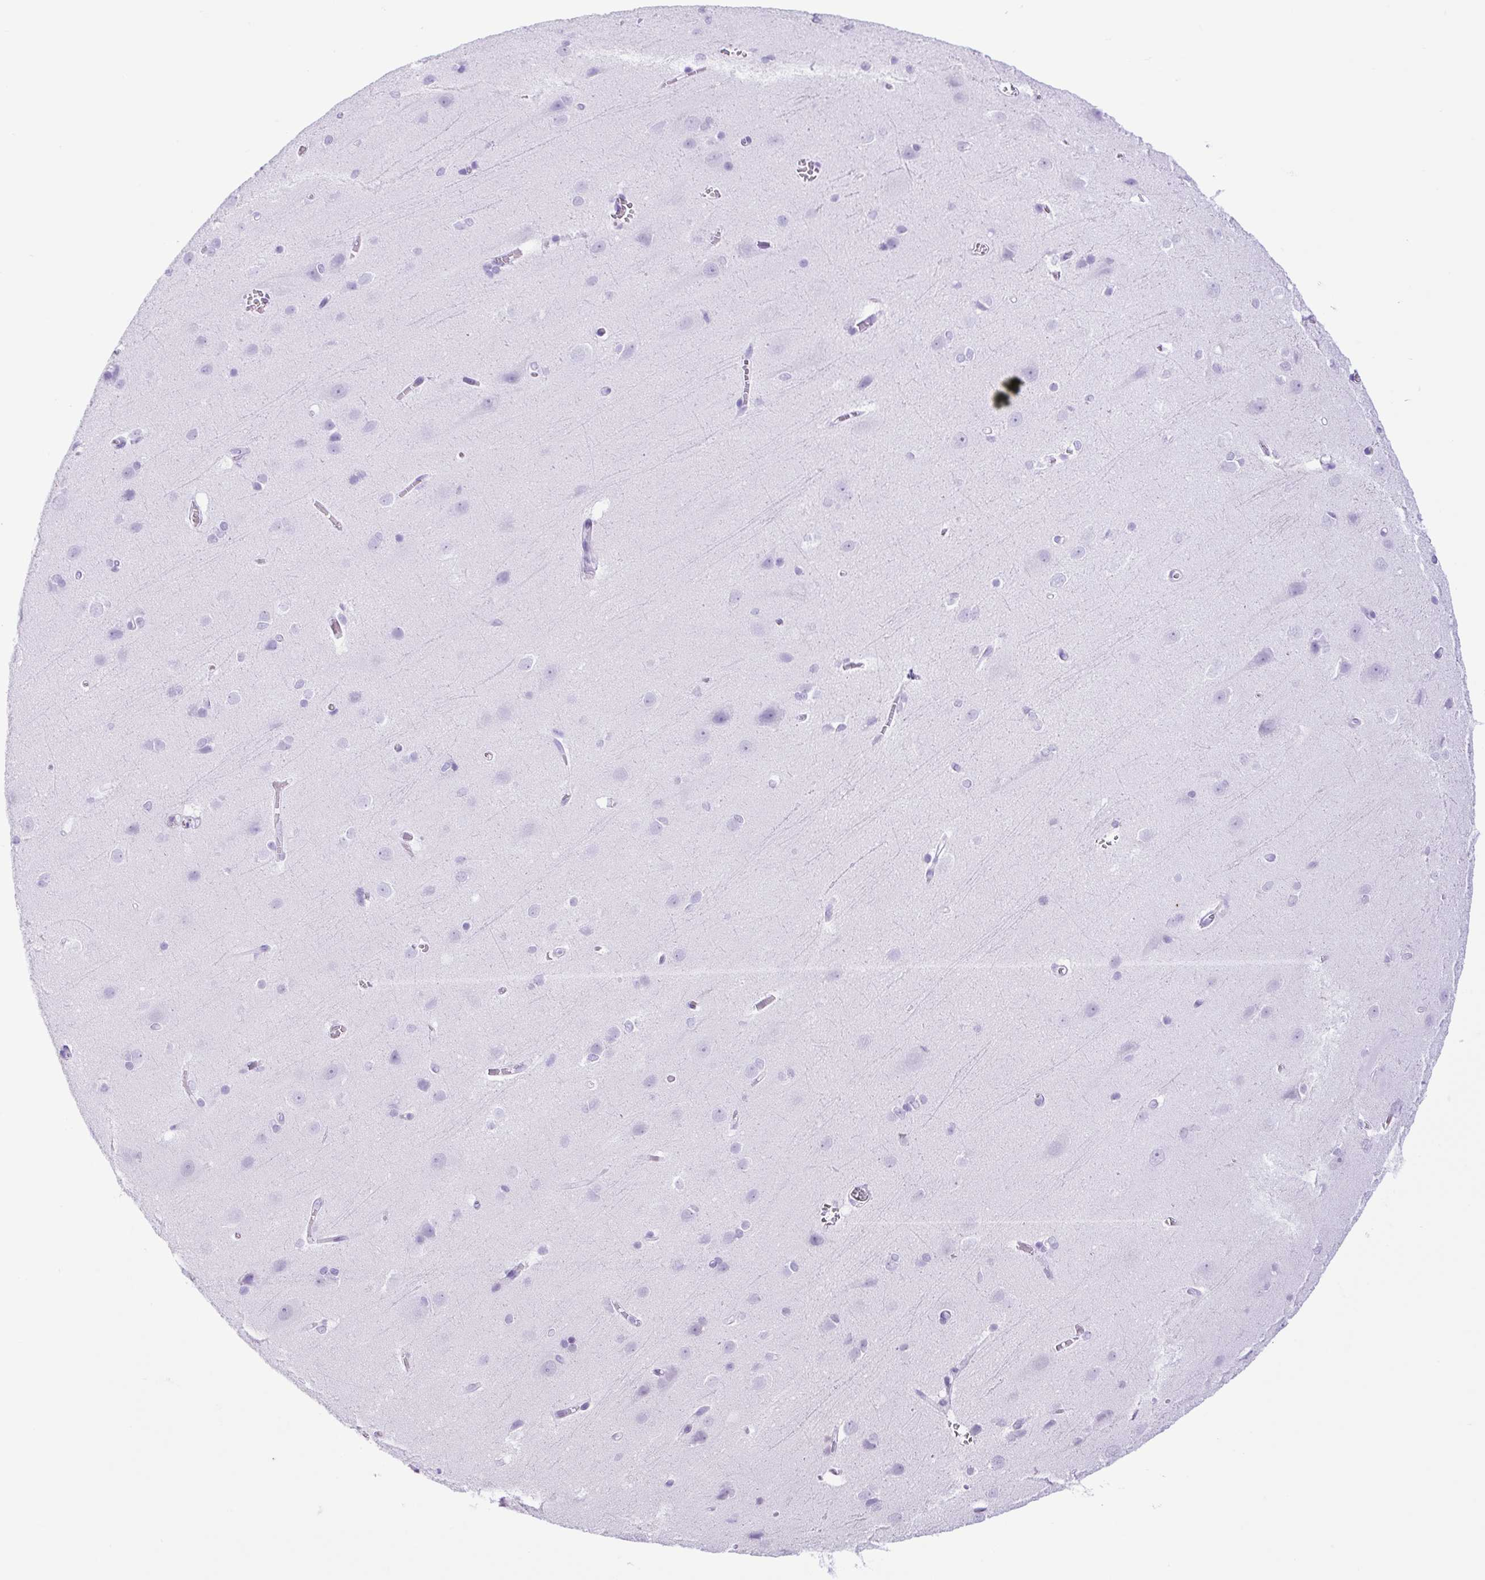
{"staining": {"intensity": "negative", "quantity": "none", "location": "none"}, "tissue": "cerebral cortex", "cell_type": "Endothelial cells", "image_type": "normal", "snomed": [{"axis": "morphology", "description": "Normal tissue, NOS"}, {"axis": "topography", "description": "Cerebral cortex"}], "caption": "Immunohistochemistry (IHC) photomicrograph of normal cerebral cortex stained for a protein (brown), which displays no expression in endothelial cells.", "gene": "KPNA1", "patient": {"sex": "male", "age": 37}}